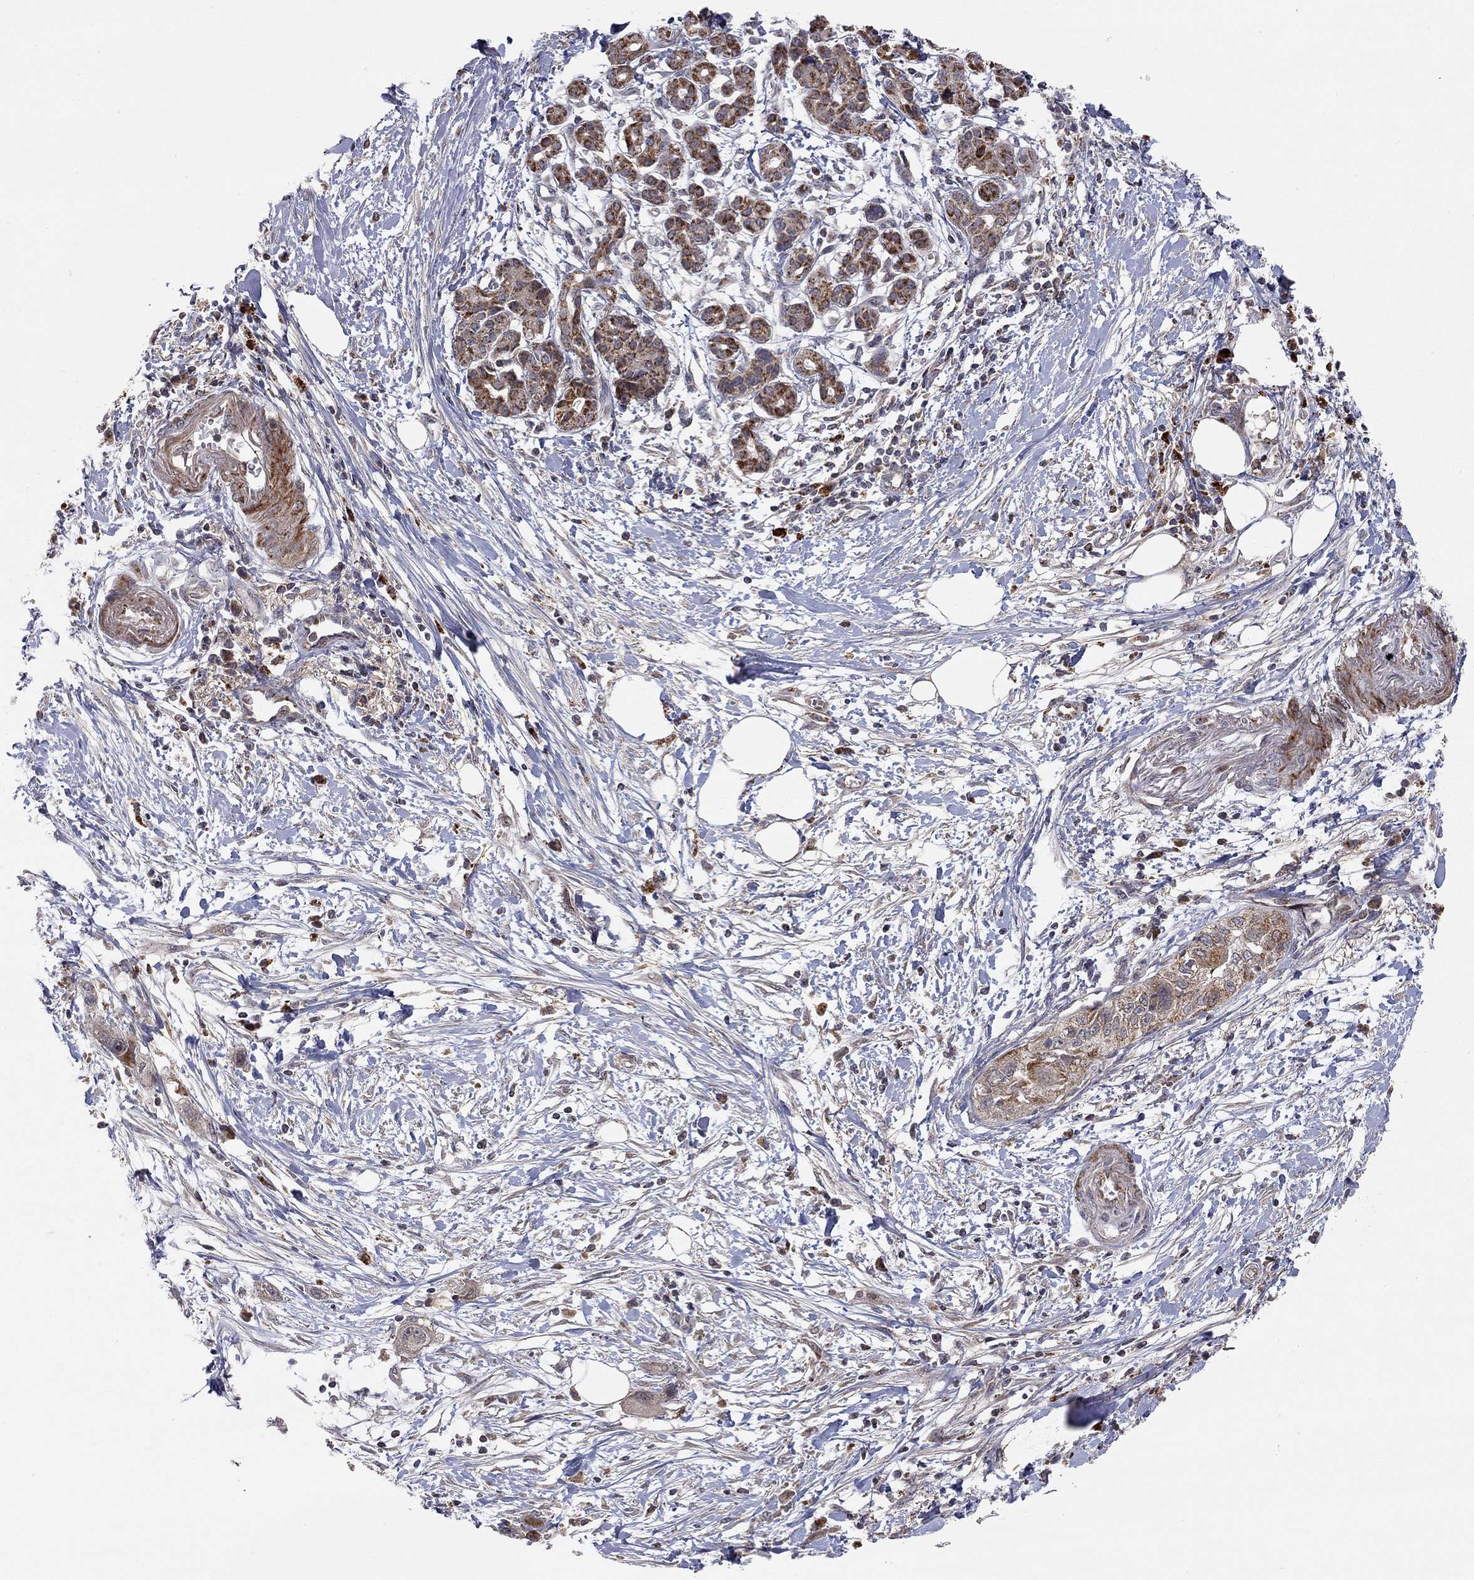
{"staining": {"intensity": "strong", "quantity": "25%-75%", "location": "cytoplasmic/membranous"}, "tissue": "pancreatic cancer", "cell_type": "Tumor cells", "image_type": "cancer", "snomed": [{"axis": "morphology", "description": "Adenocarcinoma, NOS"}, {"axis": "topography", "description": "Pancreas"}], "caption": "Immunohistochemistry (DAB (3,3'-diaminobenzidine)) staining of pancreatic cancer (adenocarcinoma) reveals strong cytoplasmic/membranous protein positivity in about 25%-75% of tumor cells.", "gene": "IDS", "patient": {"sex": "male", "age": 72}}